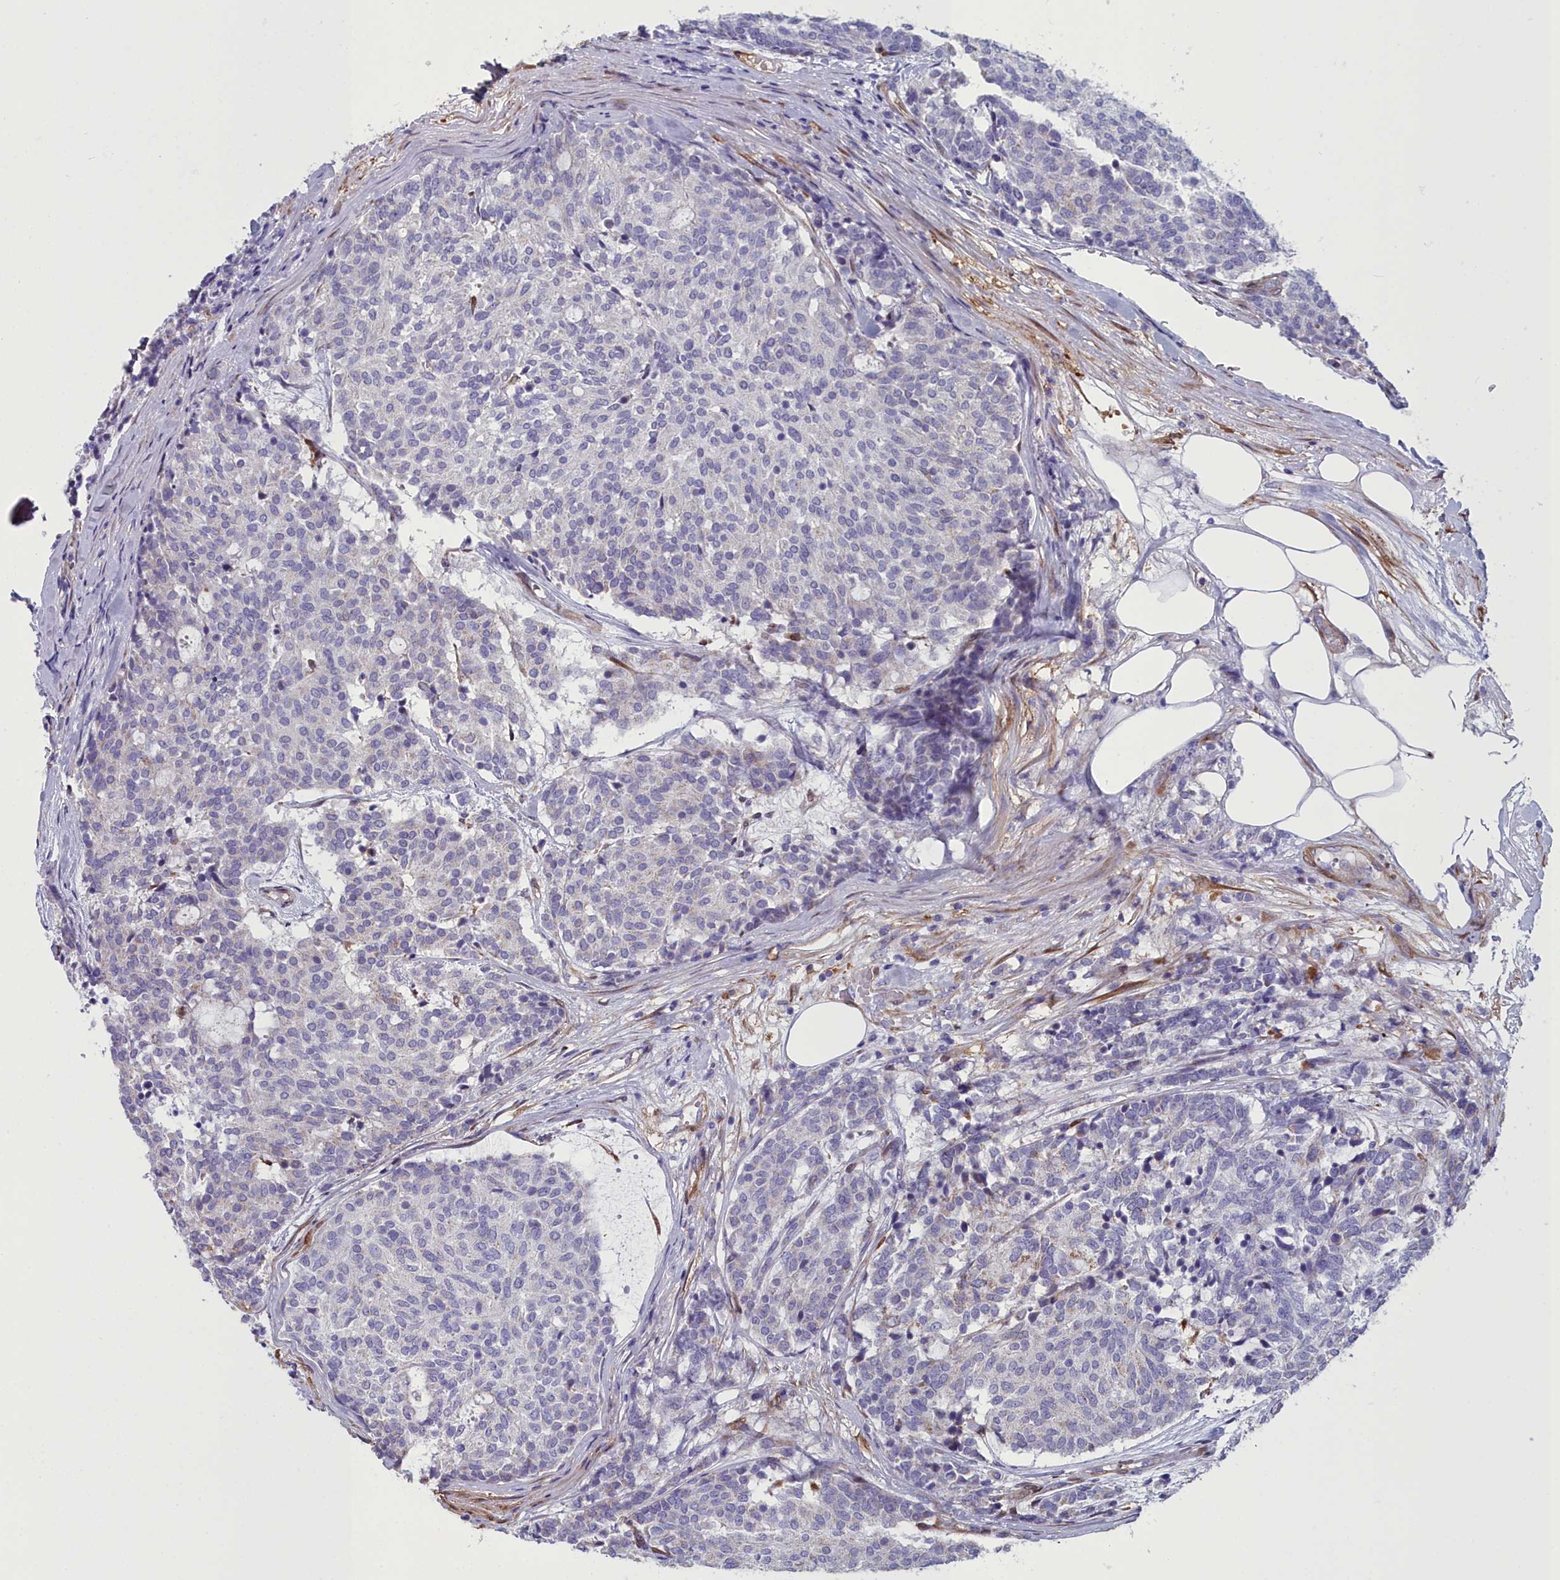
{"staining": {"intensity": "negative", "quantity": "none", "location": "none"}, "tissue": "carcinoid", "cell_type": "Tumor cells", "image_type": "cancer", "snomed": [{"axis": "morphology", "description": "Carcinoid, malignant, NOS"}, {"axis": "topography", "description": "Pancreas"}], "caption": "High power microscopy micrograph of an immunohistochemistry (IHC) image of malignant carcinoid, revealing no significant expression in tumor cells.", "gene": "PPP1R14A", "patient": {"sex": "female", "age": 54}}